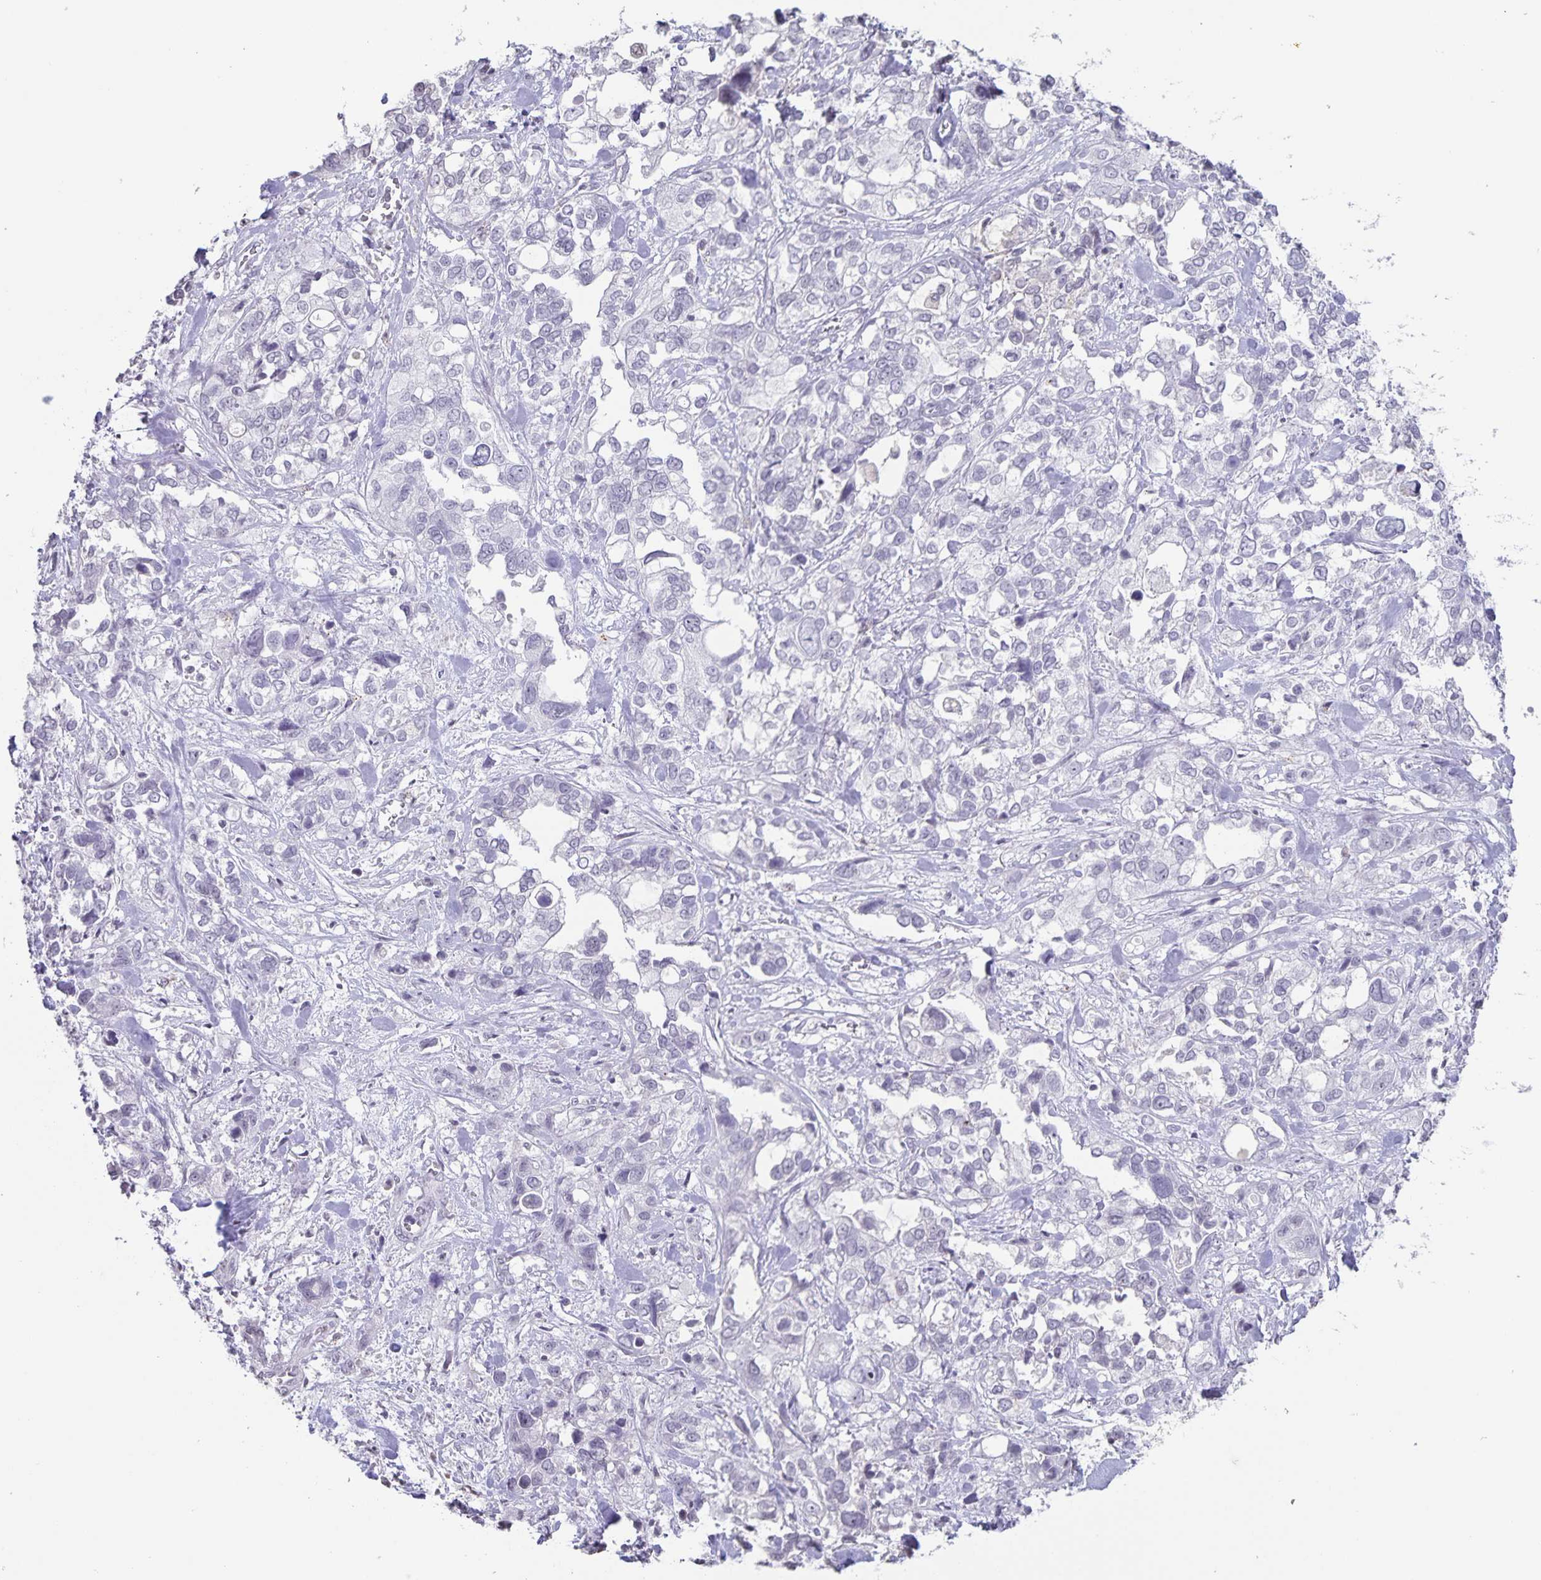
{"staining": {"intensity": "negative", "quantity": "none", "location": "none"}, "tissue": "stomach cancer", "cell_type": "Tumor cells", "image_type": "cancer", "snomed": [{"axis": "morphology", "description": "Adenocarcinoma, NOS"}, {"axis": "topography", "description": "Stomach, upper"}], "caption": "This is an immunohistochemistry photomicrograph of human stomach cancer (adenocarcinoma). There is no staining in tumor cells.", "gene": "AQP4", "patient": {"sex": "female", "age": 81}}